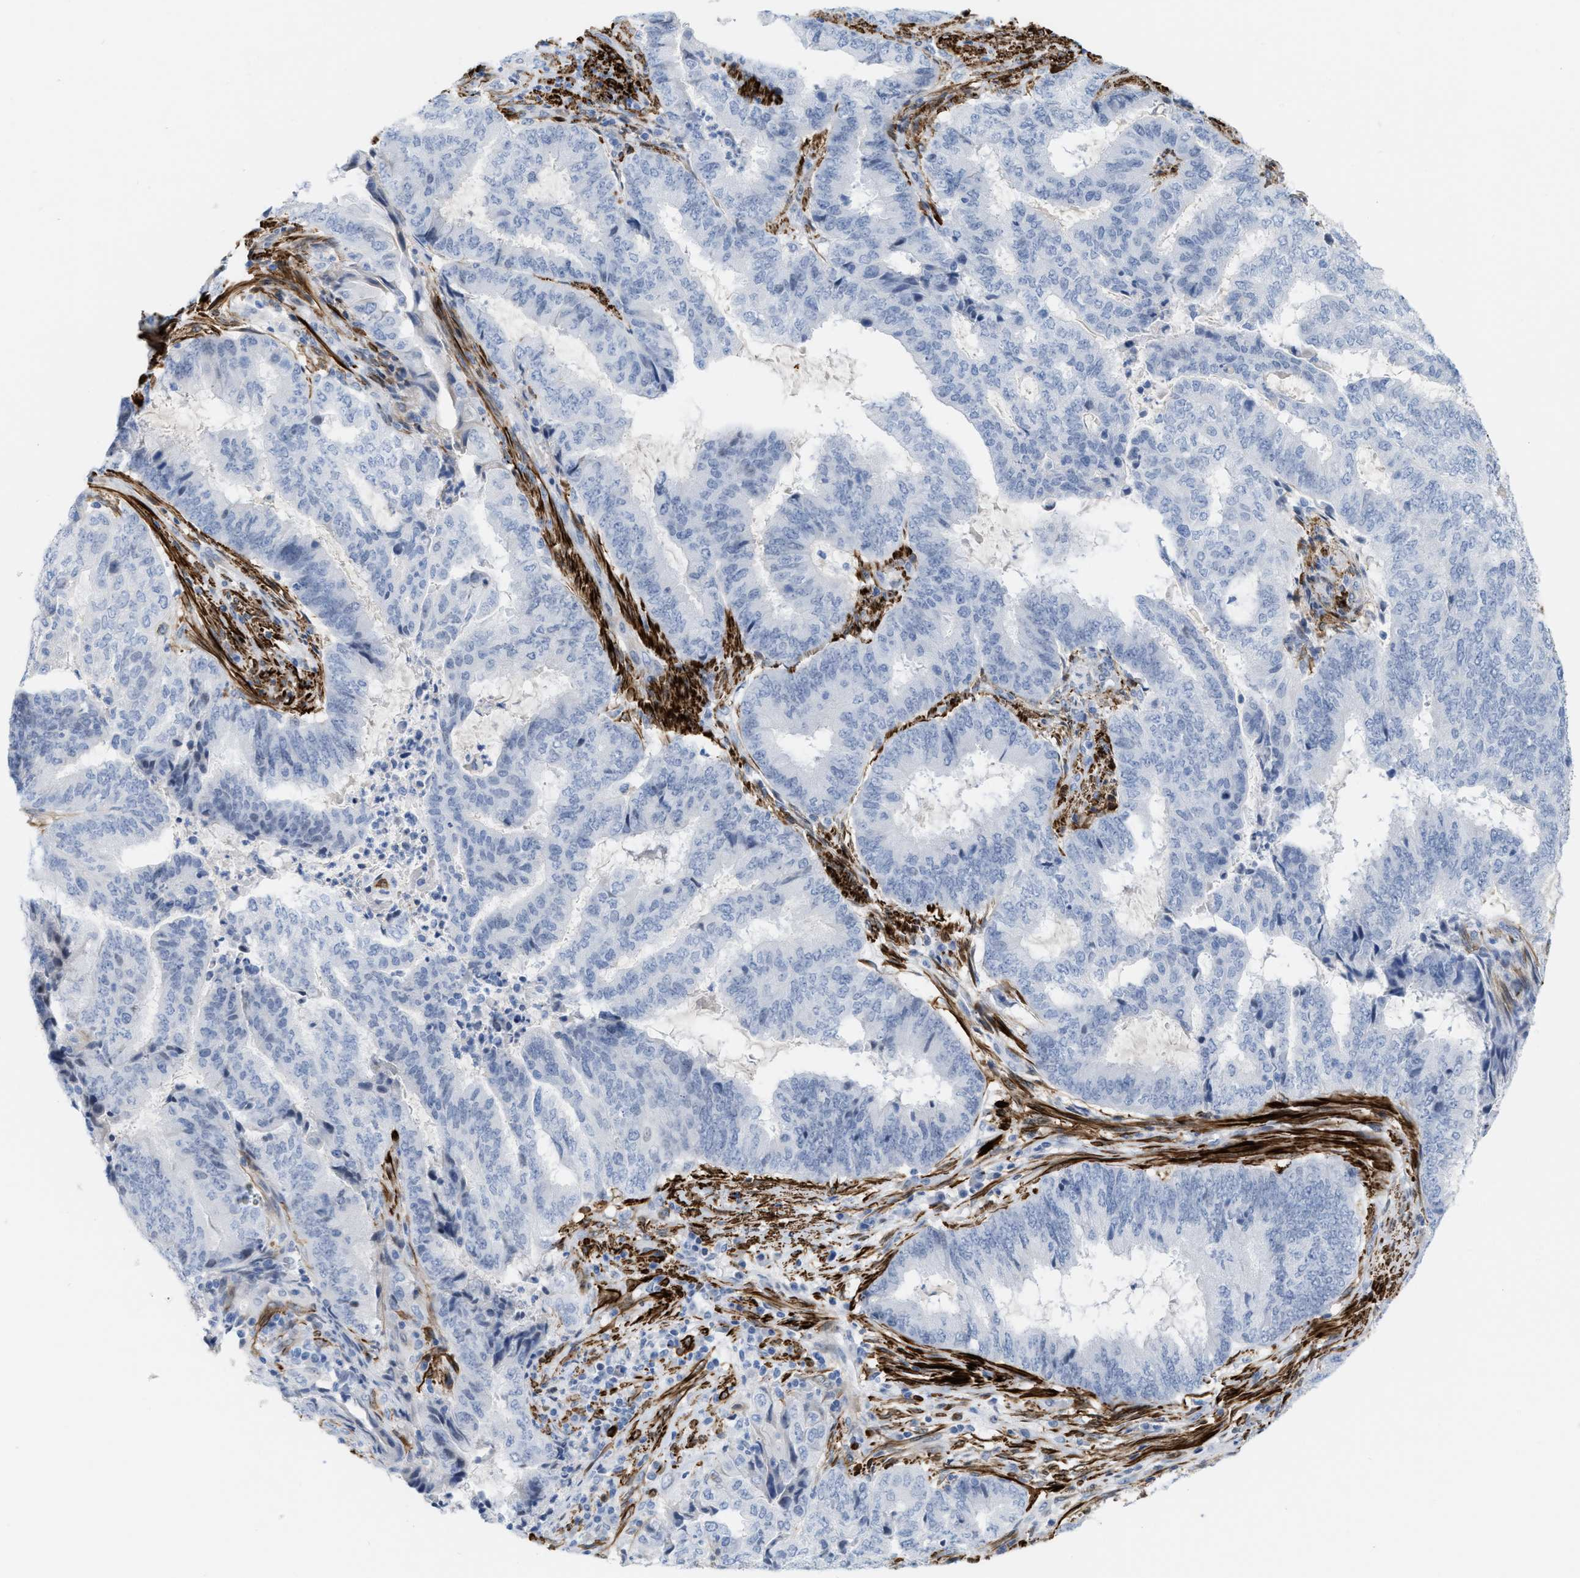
{"staining": {"intensity": "negative", "quantity": "none", "location": "none"}, "tissue": "endometrial cancer", "cell_type": "Tumor cells", "image_type": "cancer", "snomed": [{"axis": "morphology", "description": "Adenocarcinoma, NOS"}, {"axis": "topography", "description": "Endometrium"}], "caption": "Immunohistochemistry (IHC) micrograph of endometrial adenocarcinoma stained for a protein (brown), which exhibits no expression in tumor cells.", "gene": "TAGLN", "patient": {"sex": "female", "age": 51}}